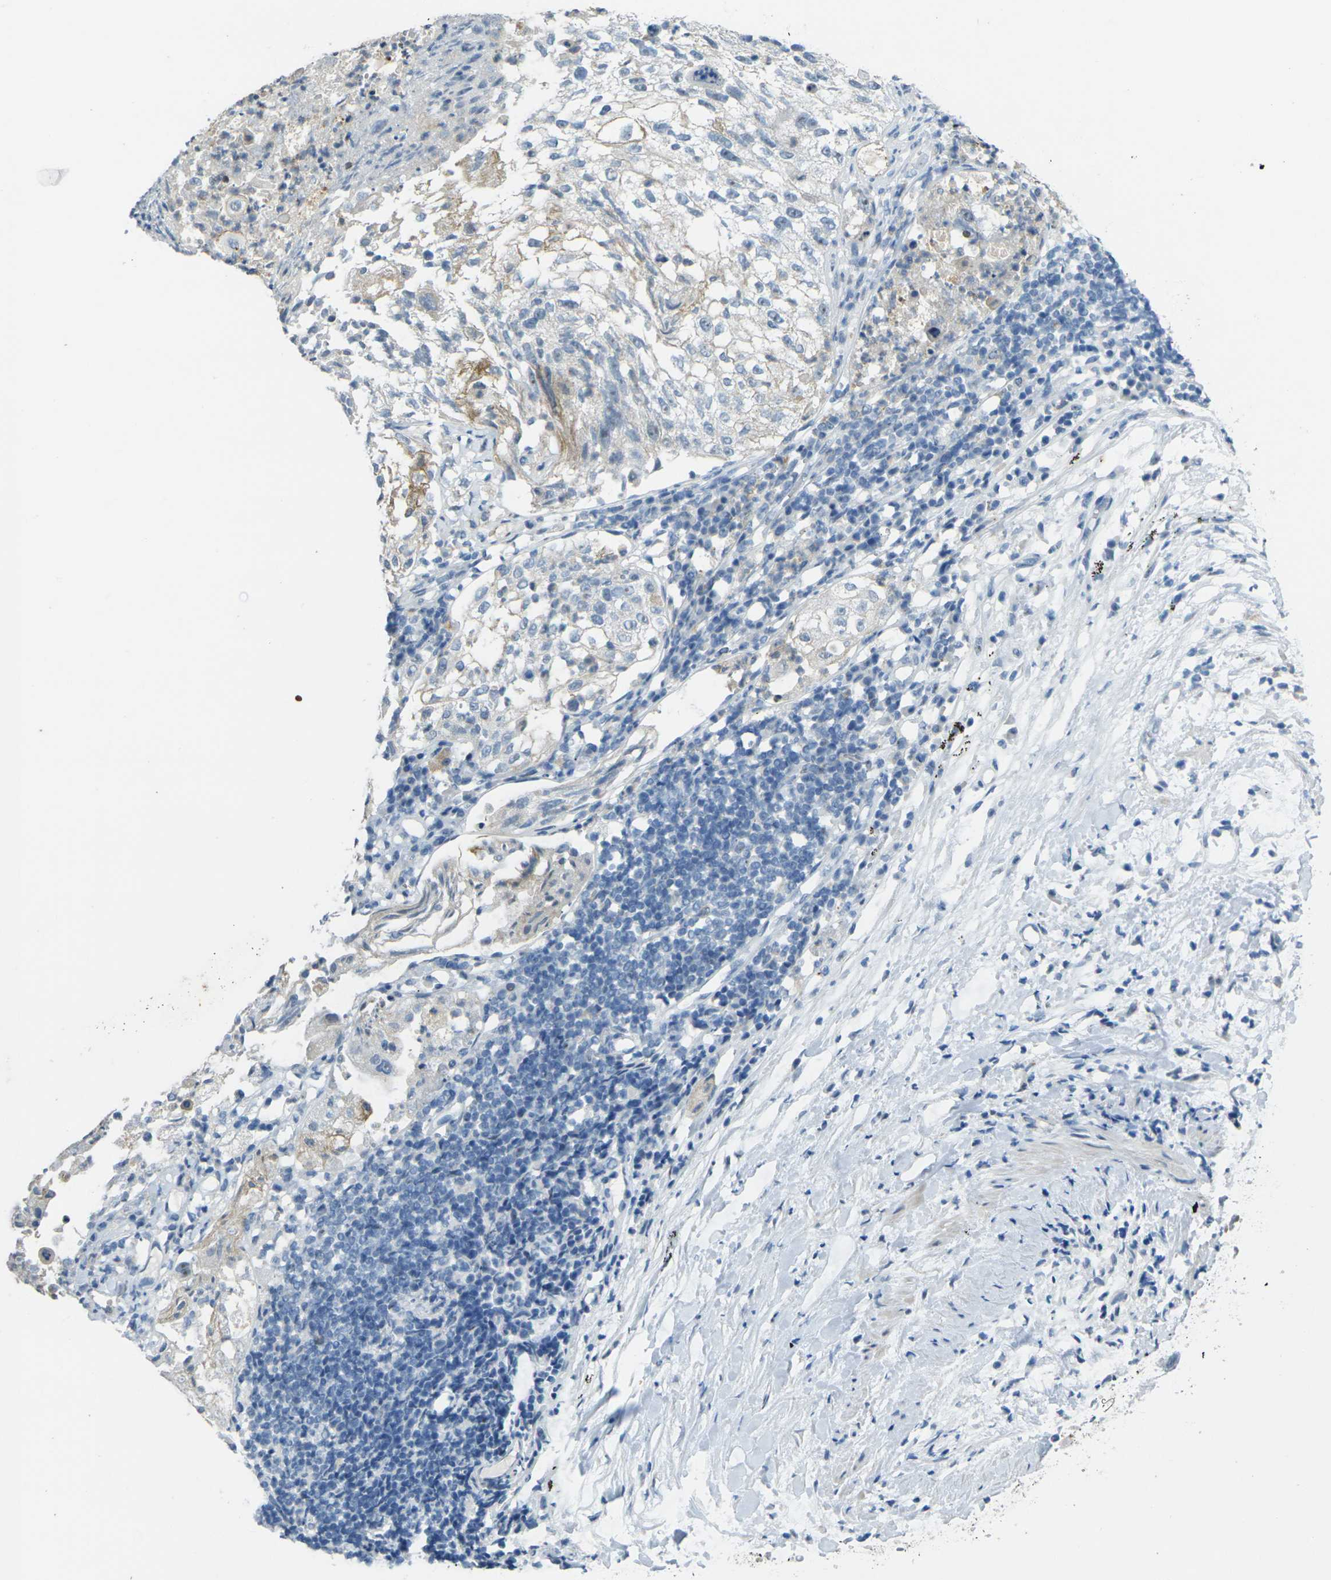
{"staining": {"intensity": "moderate", "quantity": "<25%", "location": "cytoplasmic/membranous"}, "tissue": "lung cancer", "cell_type": "Tumor cells", "image_type": "cancer", "snomed": [{"axis": "morphology", "description": "Inflammation, NOS"}, {"axis": "morphology", "description": "Squamous cell carcinoma, NOS"}, {"axis": "topography", "description": "Lymph node"}, {"axis": "topography", "description": "Soft tissue"}, {"axis": "topography", "description": "Lung"}], "caption": "Lung squamous cell carcinoma stained with a protein marker exhibits moderate staining in tumor cells.", "gene": "SPTBN2", "patient": {"sex": "male", "age": 66}}